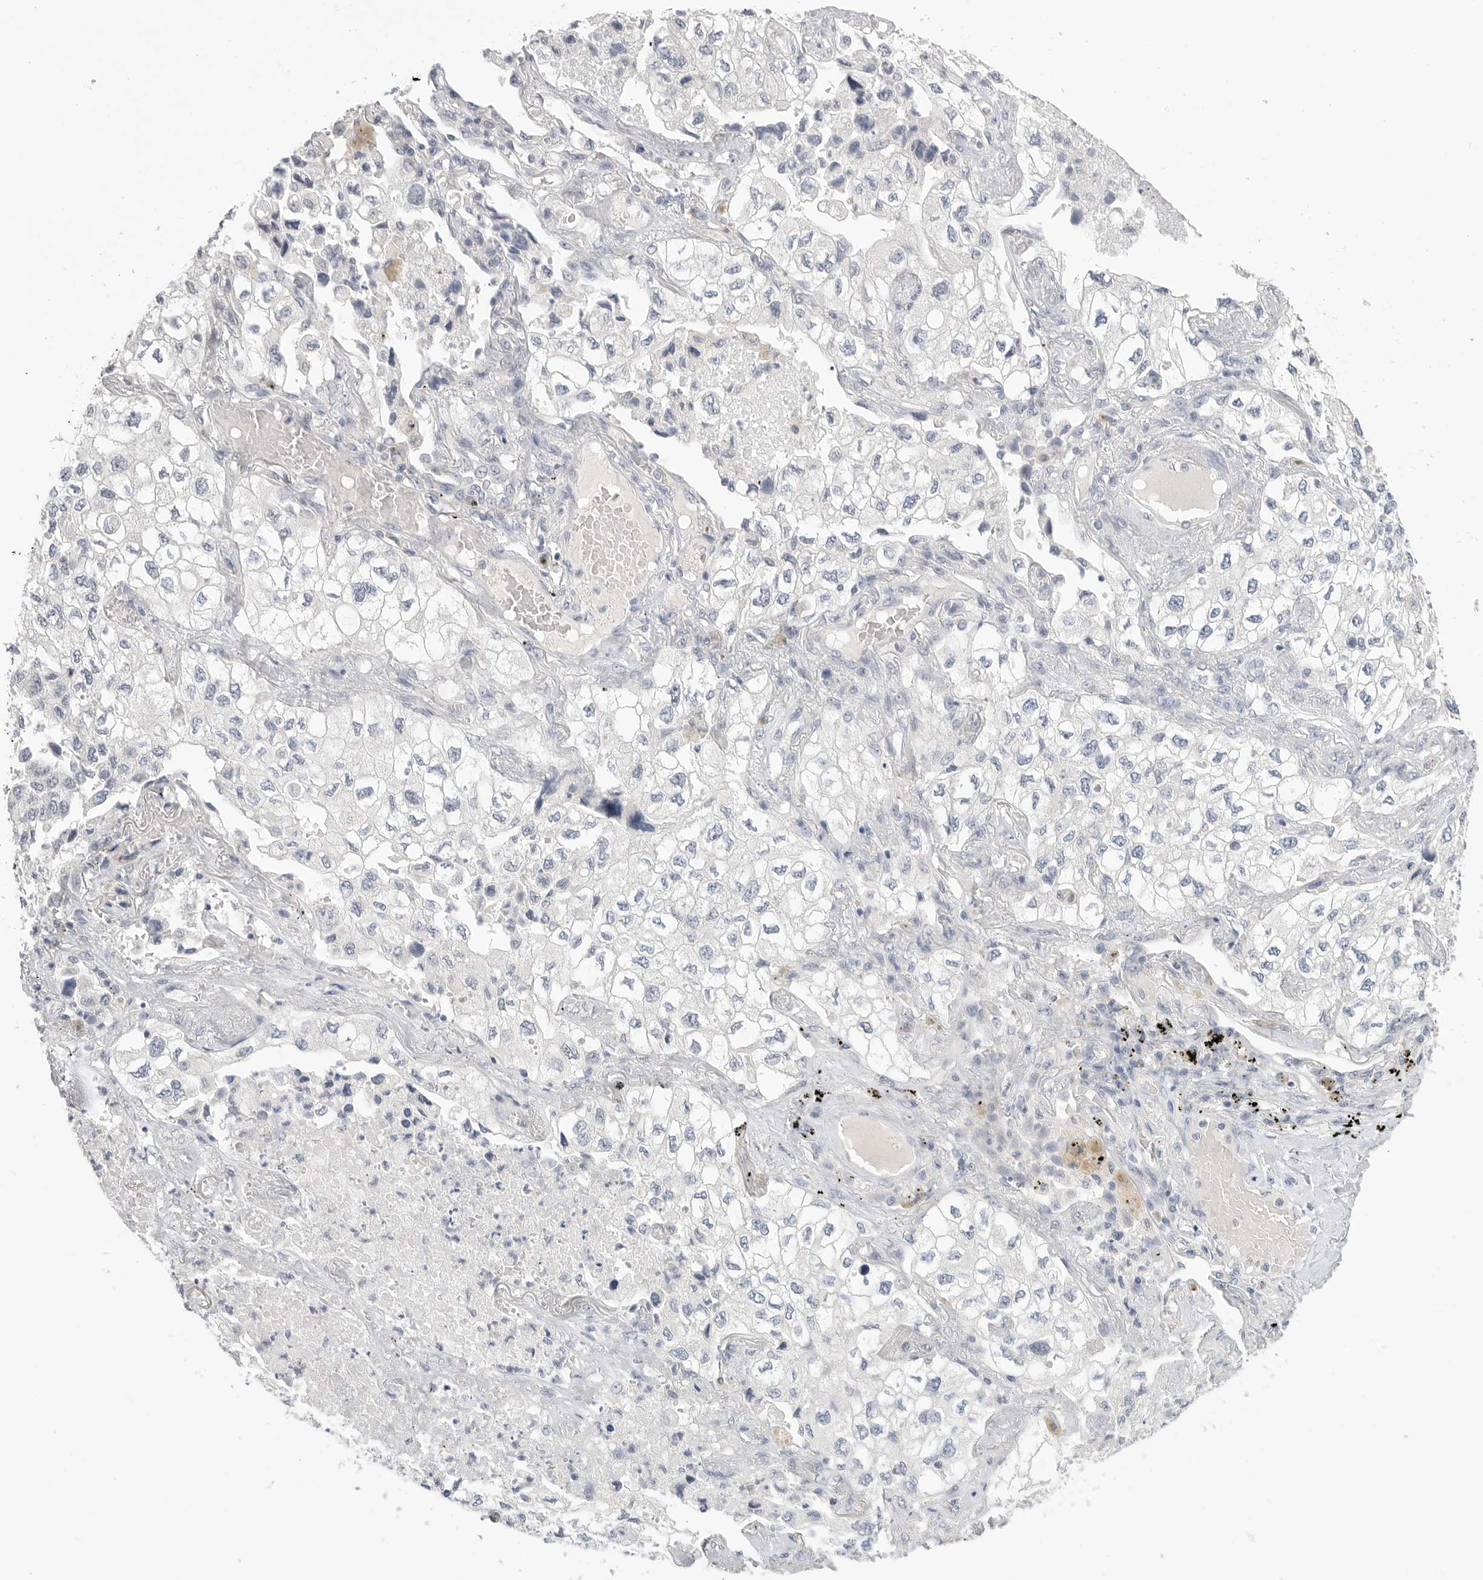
{"staining": {"intensity": "negative", "quantity": "none", "location": "none"}, "tissue": "lung cancer", "cell_type": "Tumor cells", "image_type": "cancer", "snomed": [{"axis": "morphology", "description": "Adenocarcinoma, NOS"}, {"axis": "topography", "description": "Lung"}], "caption": "Tumor cells are negative for protein expression in human adenocarcinoma (lung).", "gene": "FBN2", "patient": {"sex": "male", "age": 63}}